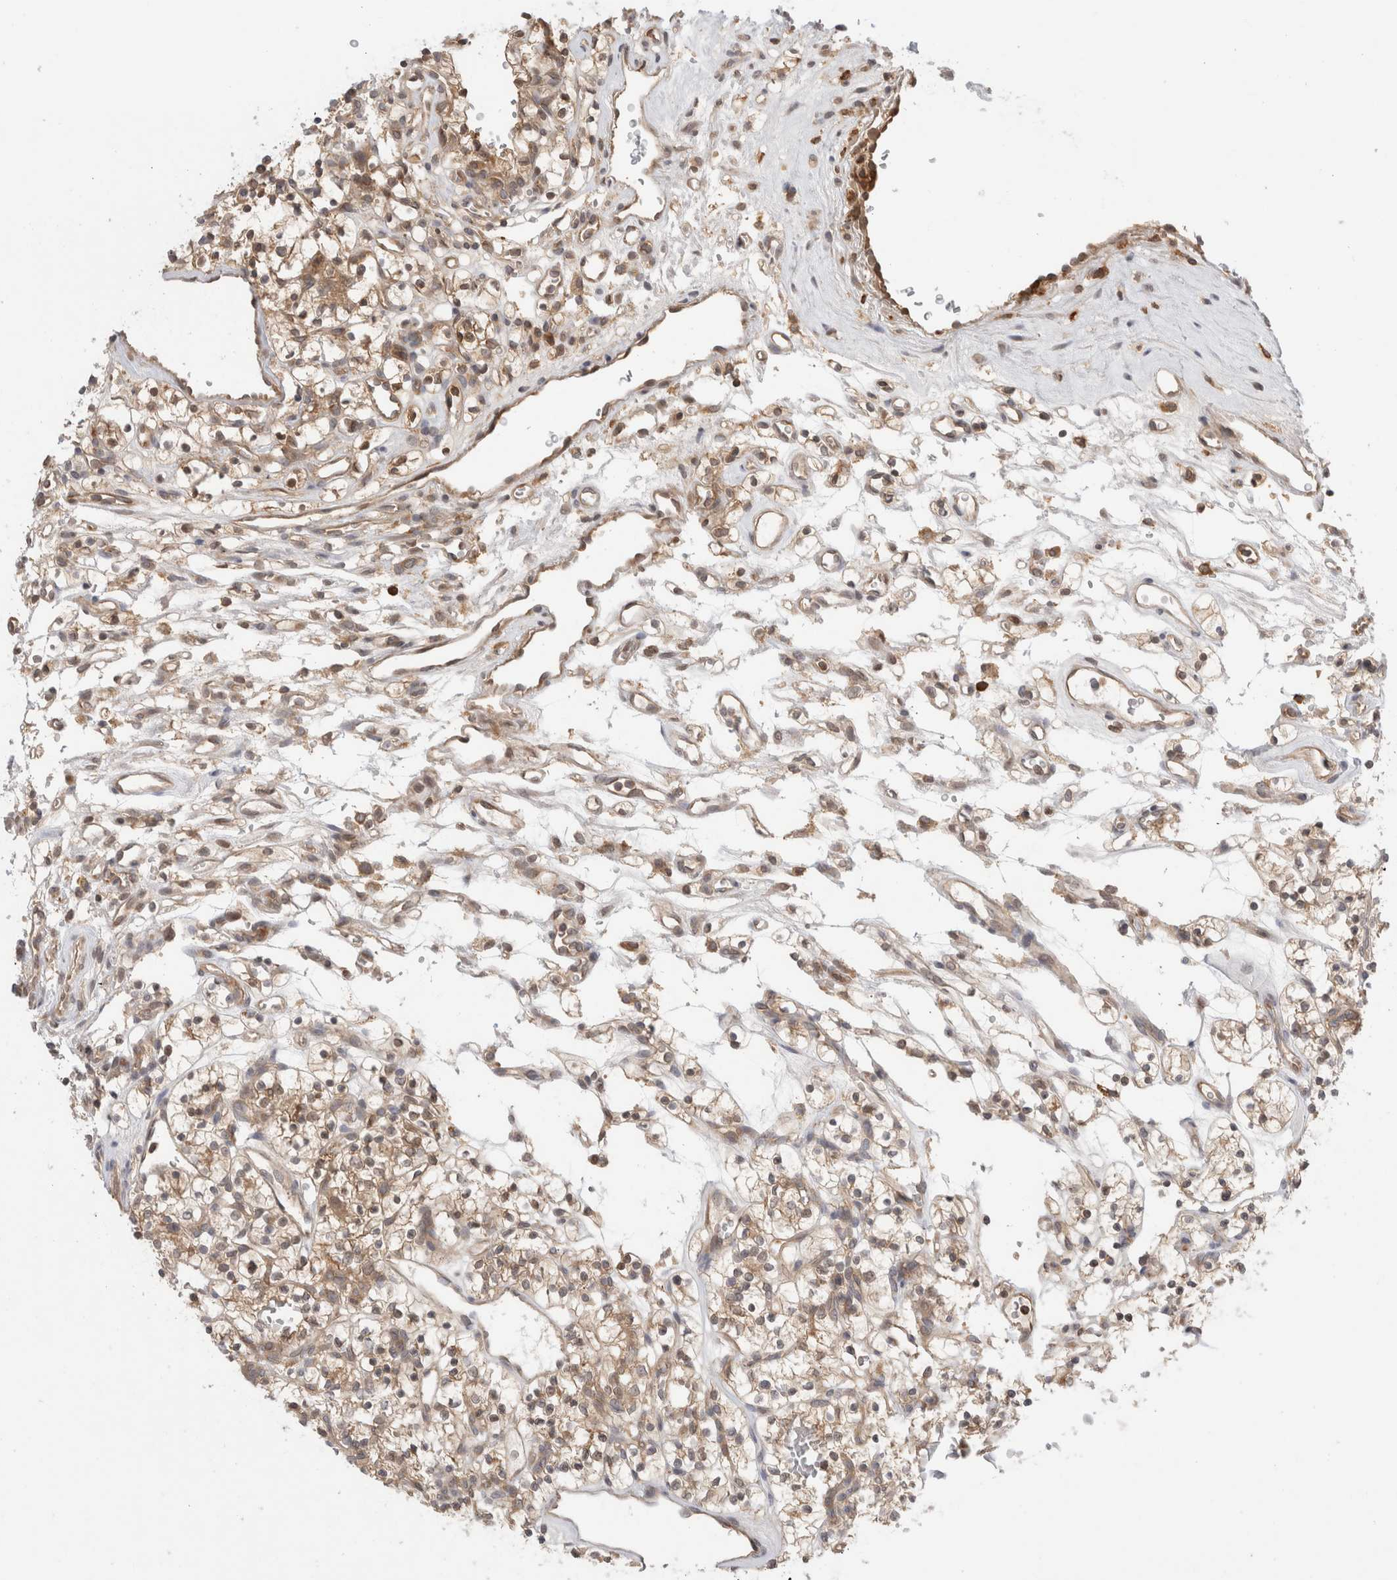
{"staining": {"intensity": "weak", "quantity": ">75%", "location": "cytoplasmic/membranous"}, "tissue": "renal cancer", "cell_type": "Tumor cells", "image_type": "cancer", "snomed": [{"axis": "morphology", "description": "Adenocarcinoma, NOS"}, {"axis": "topography", "description": "Kidney"}], "caption": "A brown stain highlights weak cytoplasmic/membranous staining of a protein in adenocarcinoma (renal) tumor cells. The protein is stained brown, and the nuclei are stained in blue (DAB IHC with brightfield microscopy, high magnification).", "gene": "NFKB1", "patient": {"sex": "female", "age": 57}}